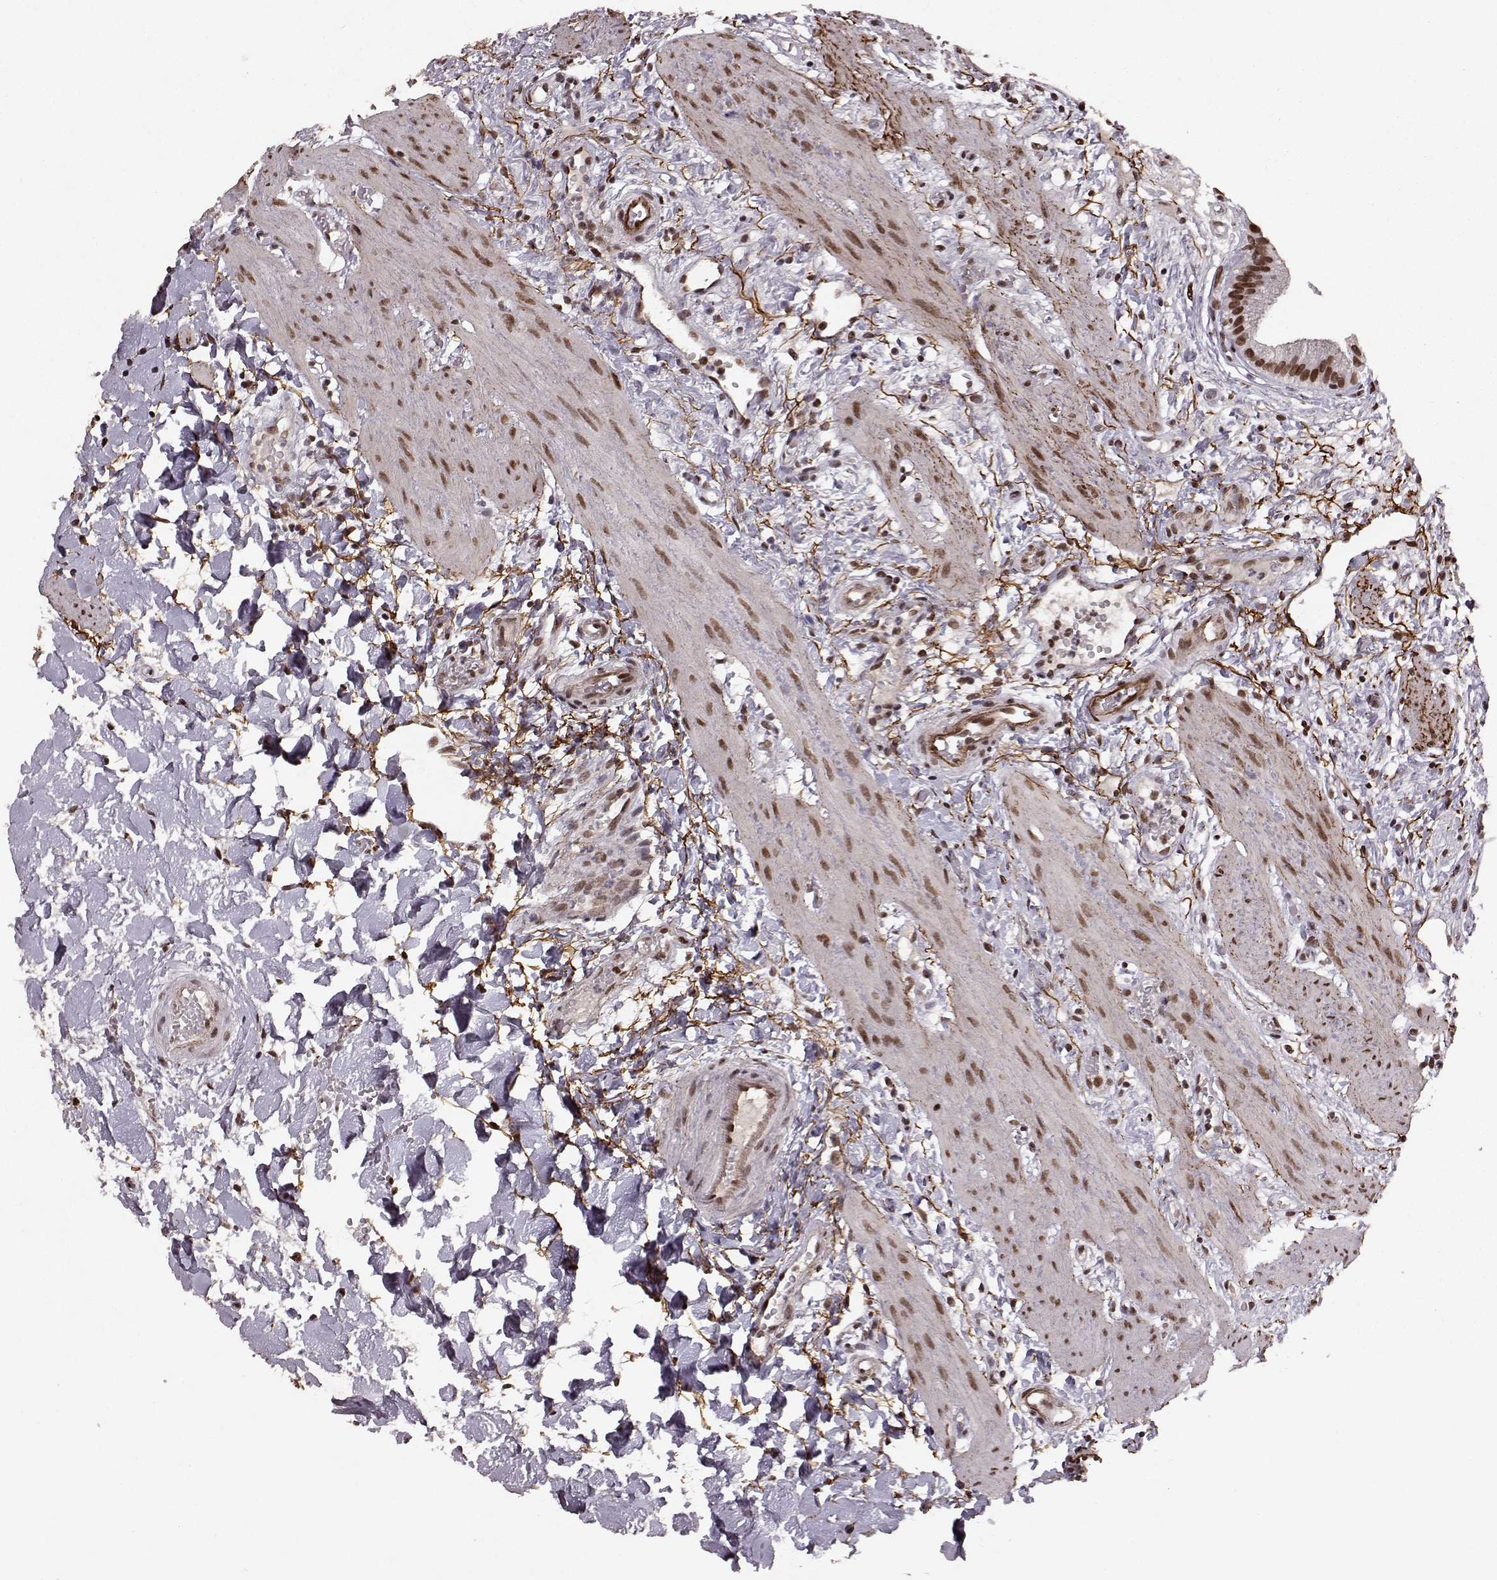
{"staining": {"intensity": "strong", "quantity": ">75%", "location": "nuclear"}, "tissue": "gallbladder", "cell_type": "Glandular cells", "image_type": "normal", "snomed": [{"axis": "morphology", "description": "Normal tissue, NOS"}, {"axis": "topography", "description": "Gallbladder"}], "caption": "IHC (DAB (3,3'-diaminobenzidine)) staining of unremarkable human gallbladder demonstrates strong nuclear protein positivity in approximately >75% of glandular cells.", "gene": "RRAGD", "patient": {"sex": "female", "age": 24}}